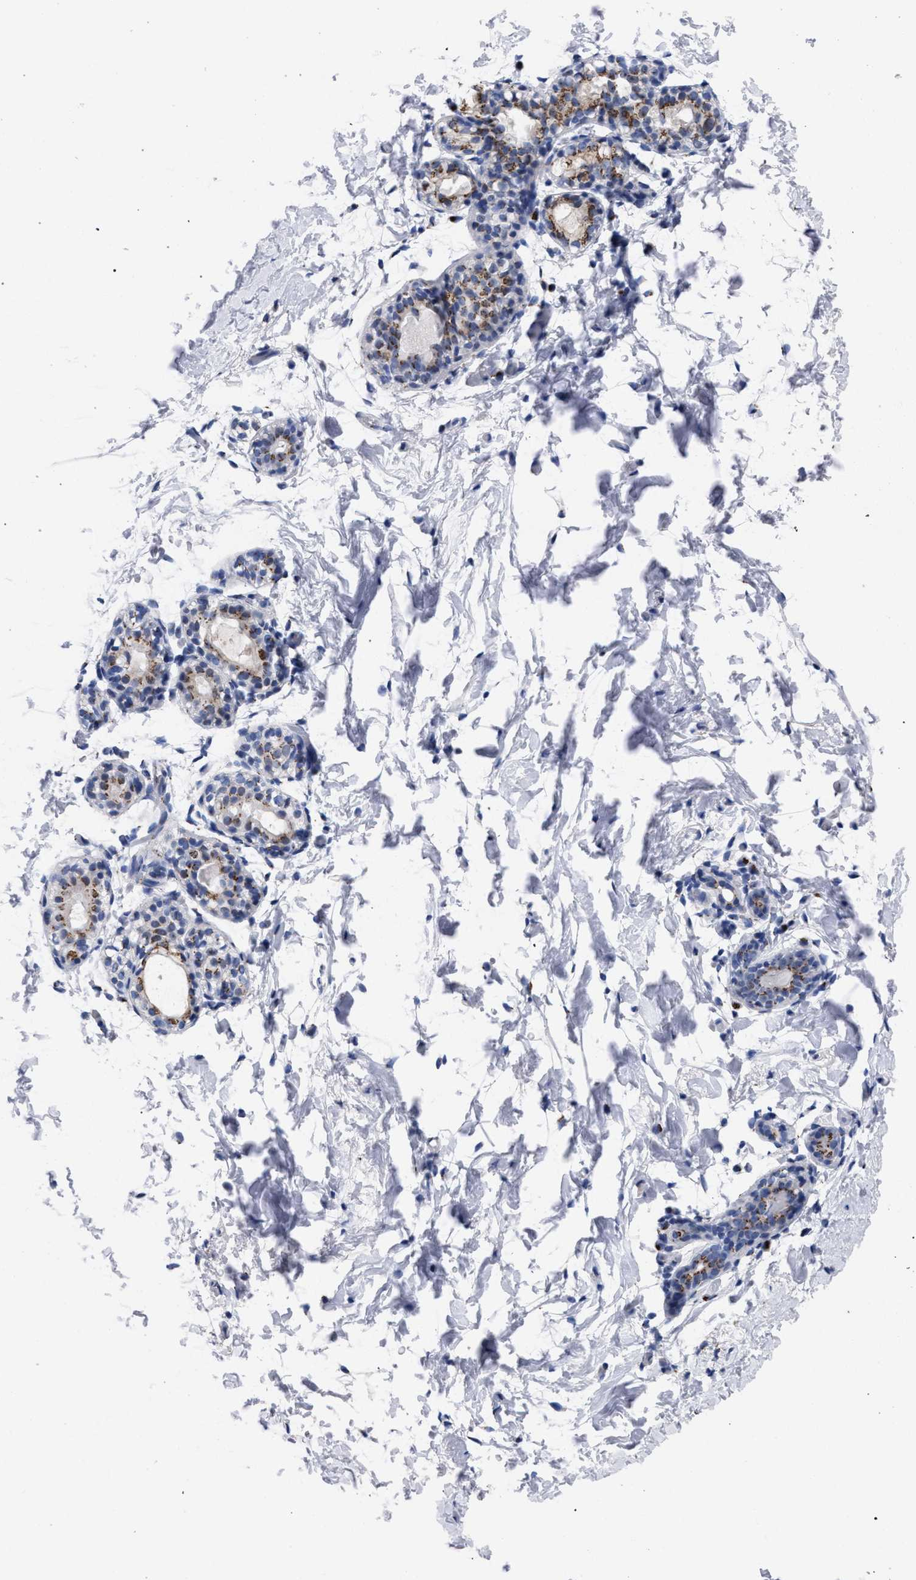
{"staining": {"intensity": "negative", "quantity": "none", "location": "none"}, "tissue": "breast", "cell_type": "Adipocytes", "image_type": "normal", "snomed": [{"axis": "morphology", "description": "Normal tissue, NOS"}, {"axis": "topography", "description": "Breast"}], "caption": "The micrograph reveals no staining of adipocytes in benign breast.", "gene": "GOLGA2", "patient": {"sex": "female", "age": 62}}